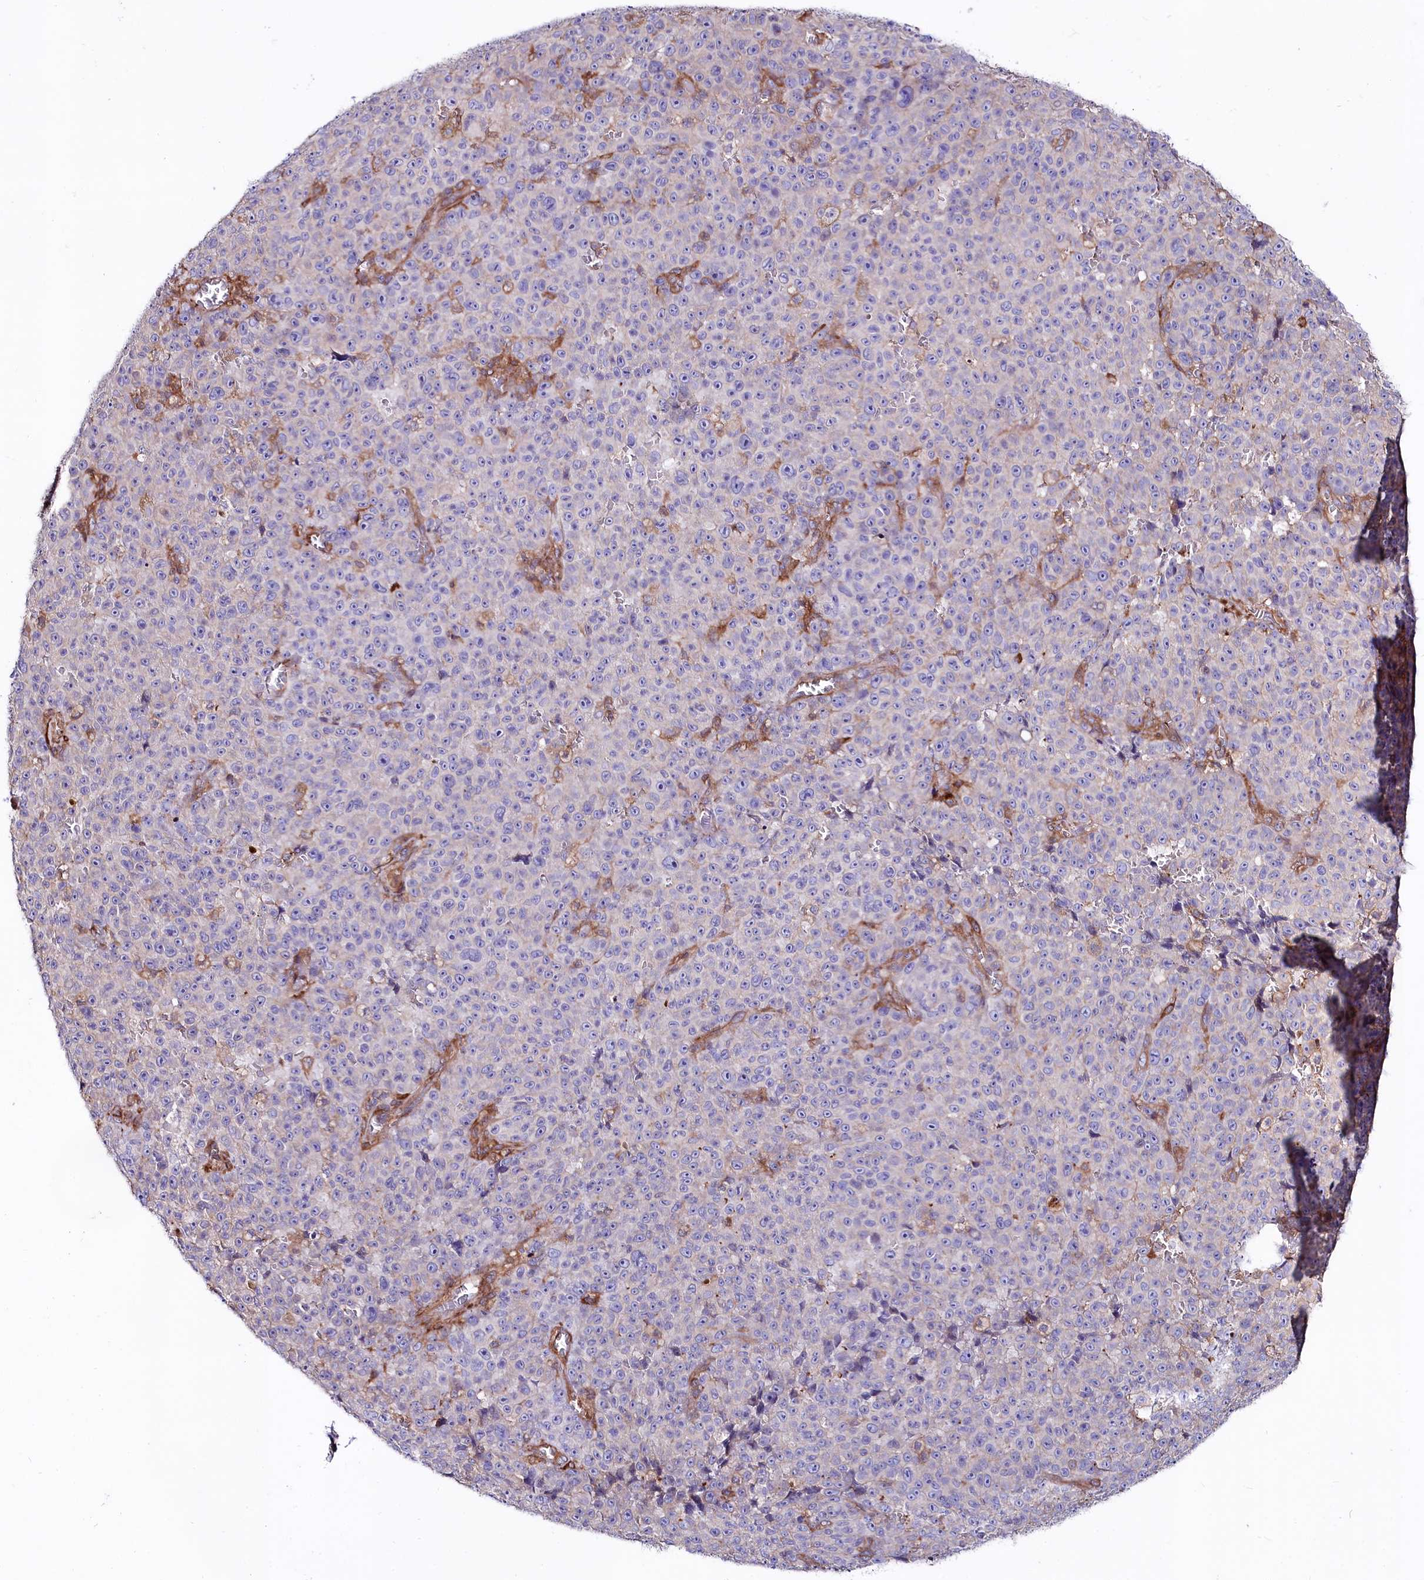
{"staining": {"intensity": "negative", "quantity": "none", "location": "none"}, "tissue": "melanoma", "cell_type": "Tumor cells", "image_type": "cancer", "snomed": [{"axis": "morphology", "description": "Malignant melanoma, NOS"}, {"axis": "topography", "description": "Skin"}], "caption": "Immunohistochemistry micrograph of neoplastic tissue: human malignant melanoma stained with DAB (3,3'-diaminobenzidine) demonstrates no significant protein expression in tumor cells.", "gene": "FCHSD2", "patient": {"sex": "female", "age": 82}}